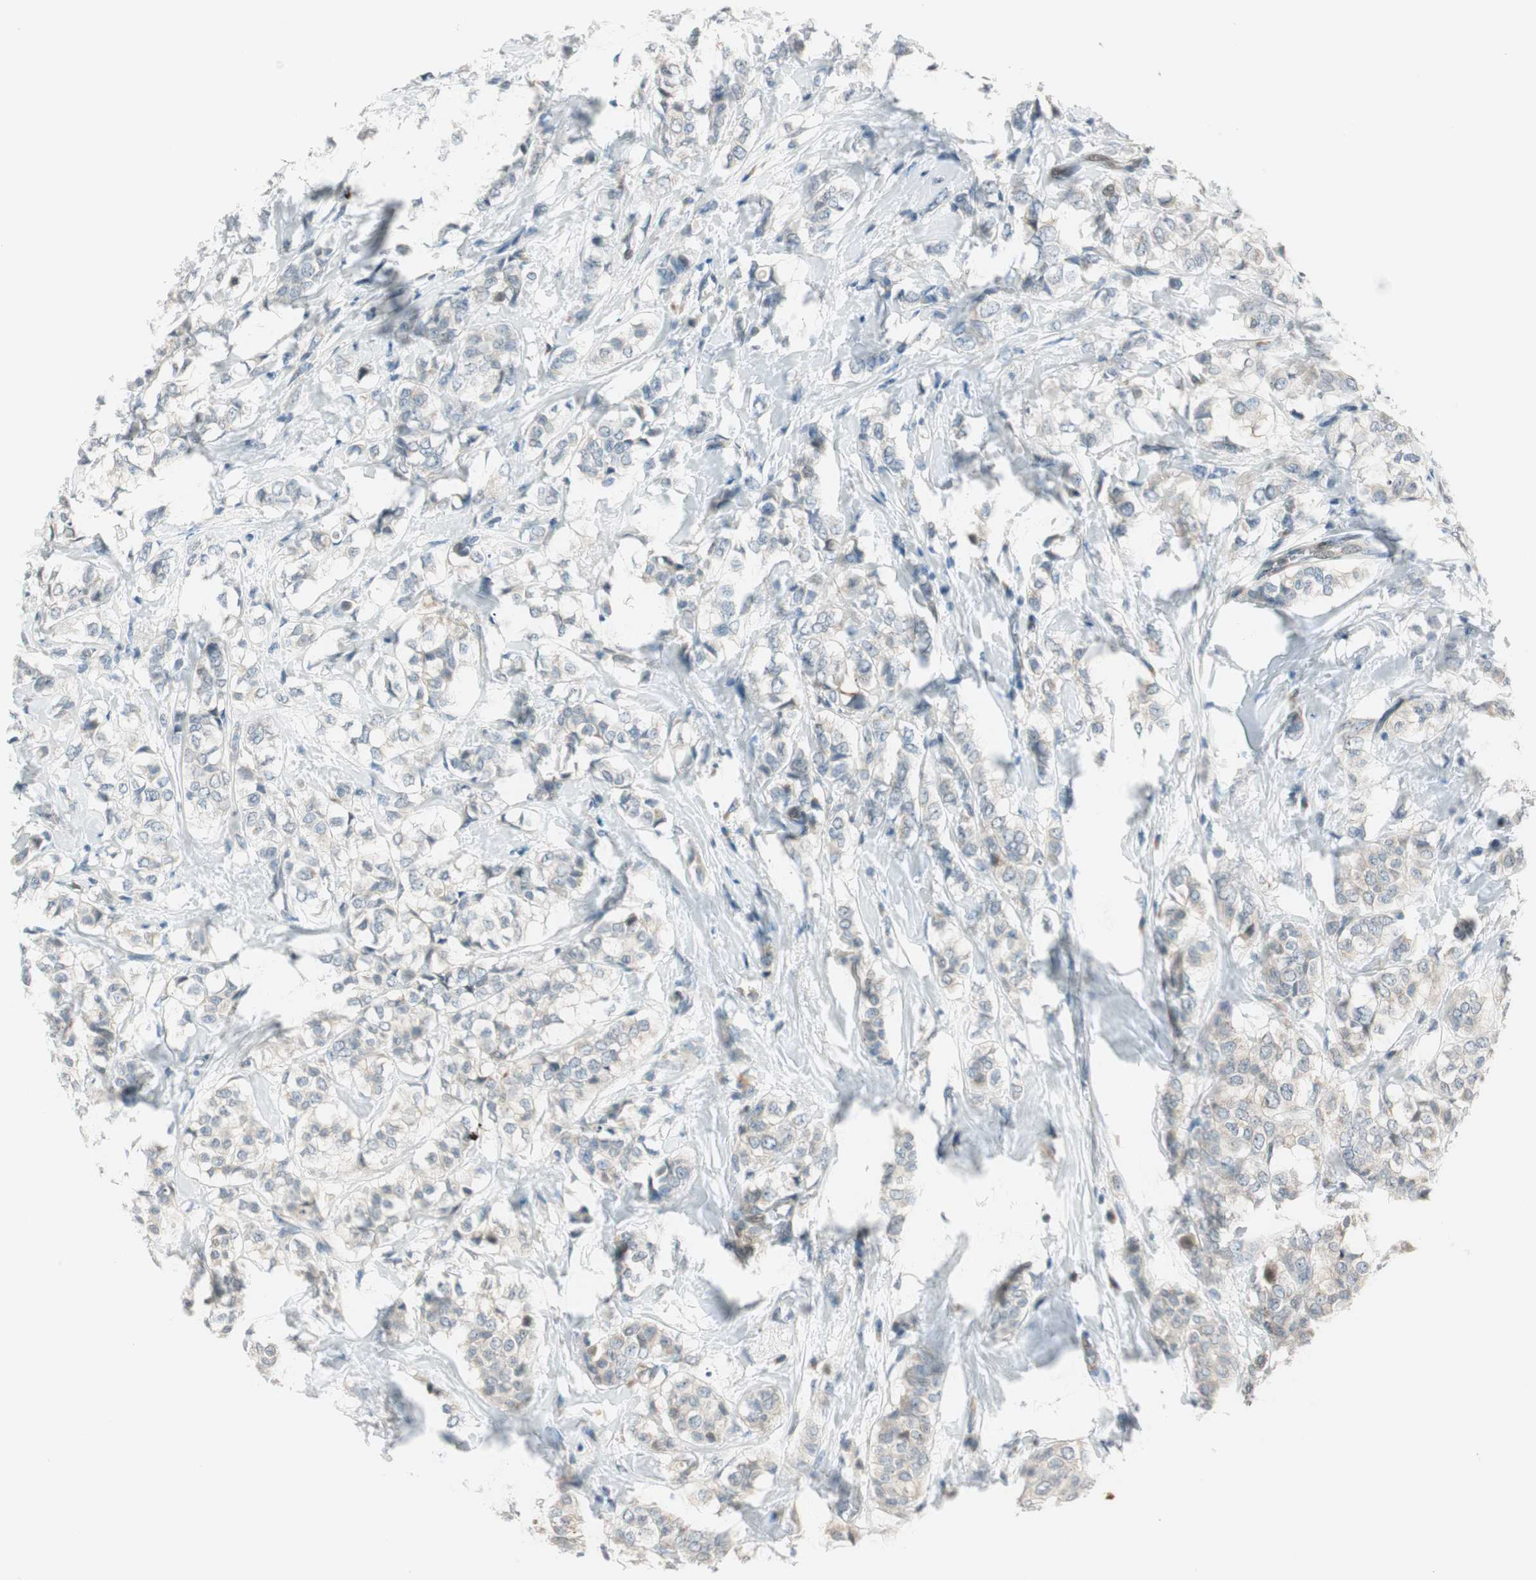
{"staining": {"intensity": "weak", "quantity": "<25%", "location": "cytoplasmic/membranous"}, "tissue": "breast cancer", "cell_type": "Tumor cells", "image_type": "cancer", "snomed": [{"axis": "morphology", "description": "Lobular carcinoma"}, {"axis": "topography", "description": "Breast"}], "caption": "This is an IHC histopathology image of human lobular carcinoma (breast). There is no staining in tumor cells.", "gene": "CGRRF1", "patient": {"sex": "female", "age": 60}}